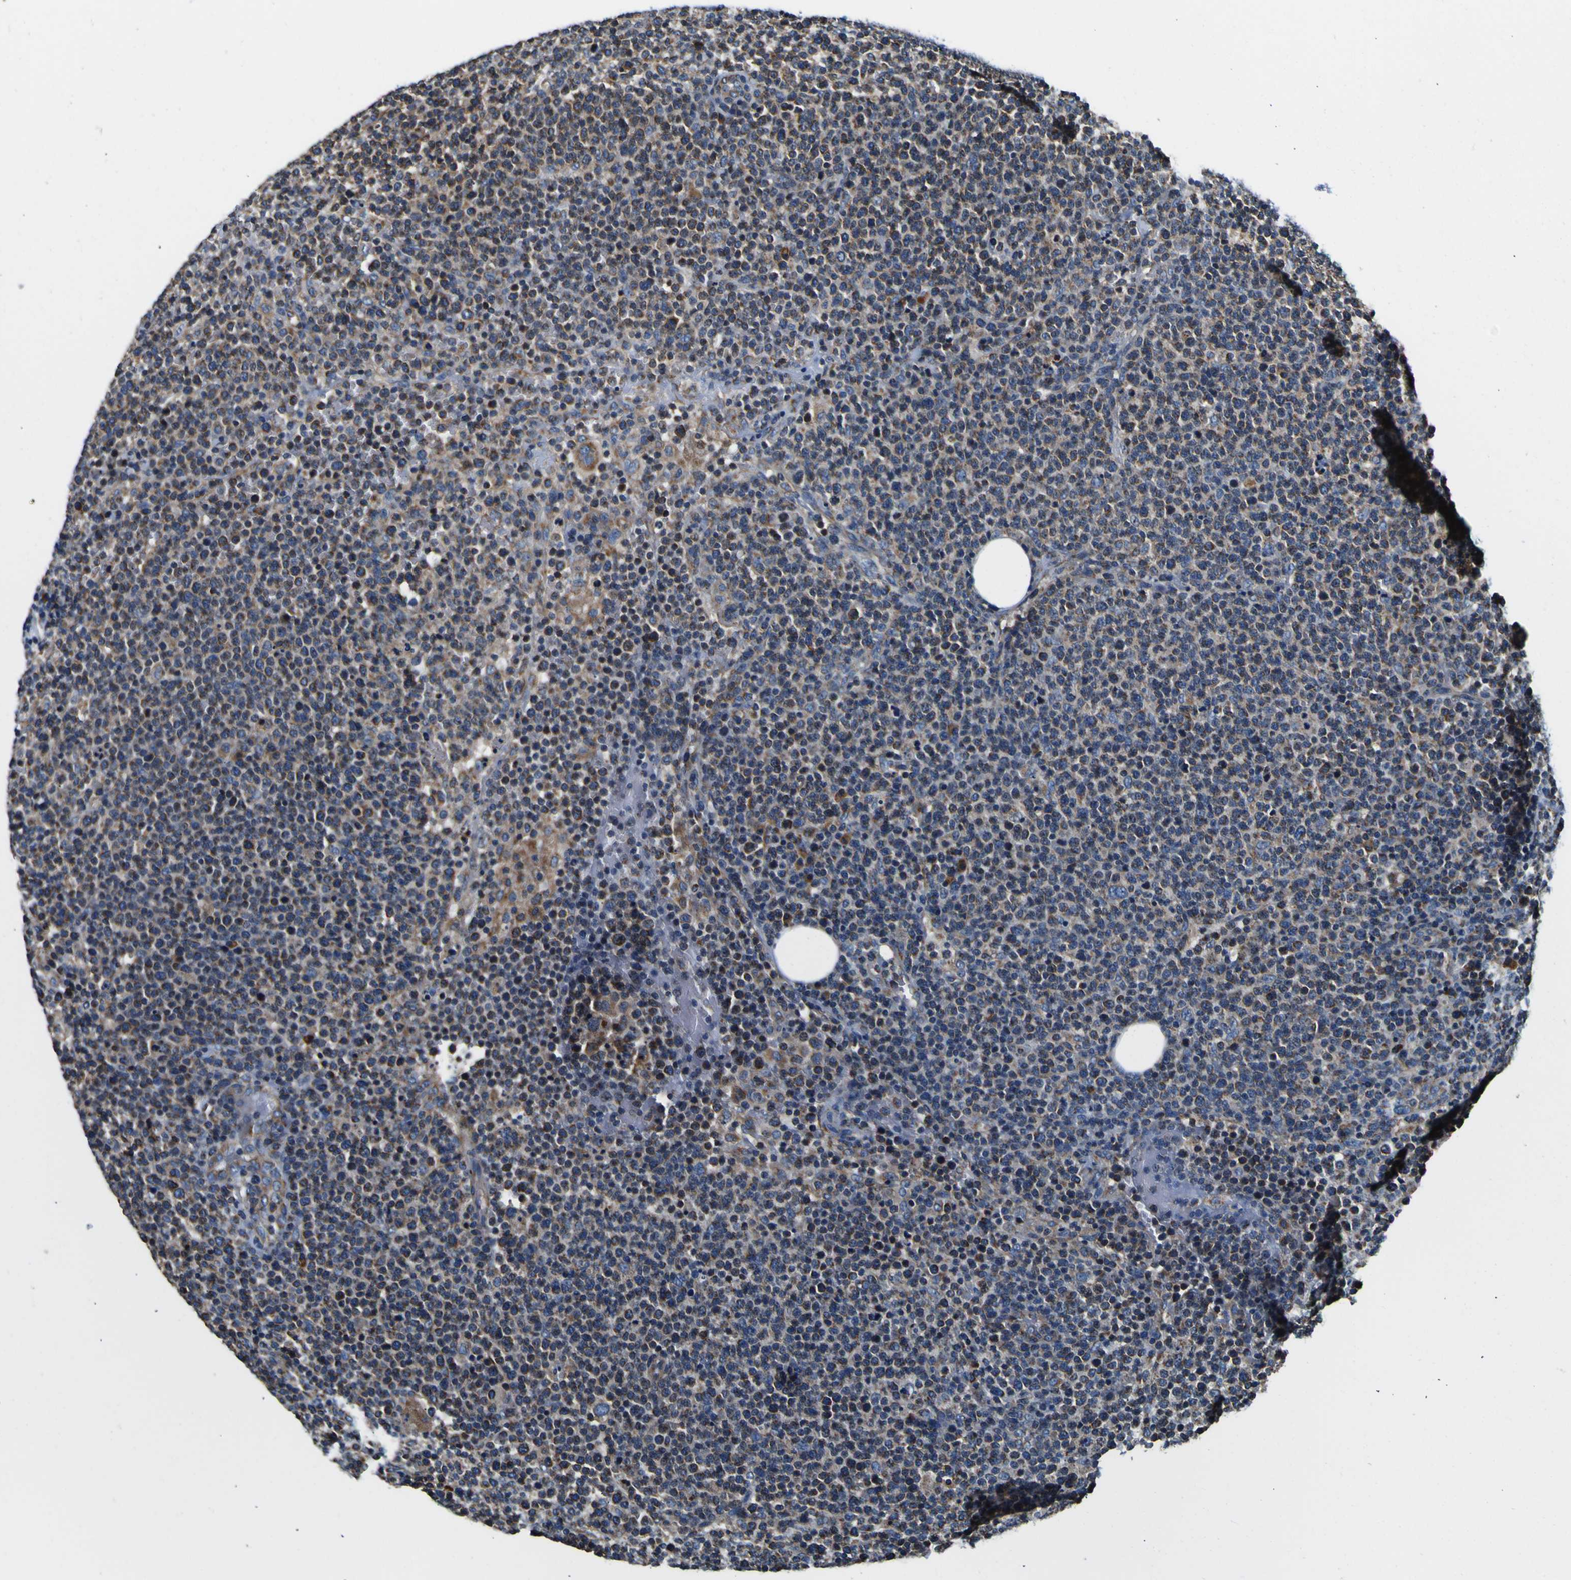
{"staining": {"intensity": "weak", "quantity": ">75%", "location": "cytoplasmic/membranous"}, "tissue": "lymphoma", "cell_type": "Tumor cells", "image_type": "cancer", "snomed": [{"axis": "morphology", "description": "Malignant lymphoma, non-Hodgkin's type, High grade"}, {"axis": "topography", "description": "Lymph node"}], "caption": "The histopathology image exhibits staining of lymphoma, revealing weak cytoplasmic/membranous protein positivity (brown color) within tumor cells. (DAB = brown stain, brightfield microscopy at high magnification).", "gene": "INPP5A", "patient": {"sex": "male", "age": 61}}